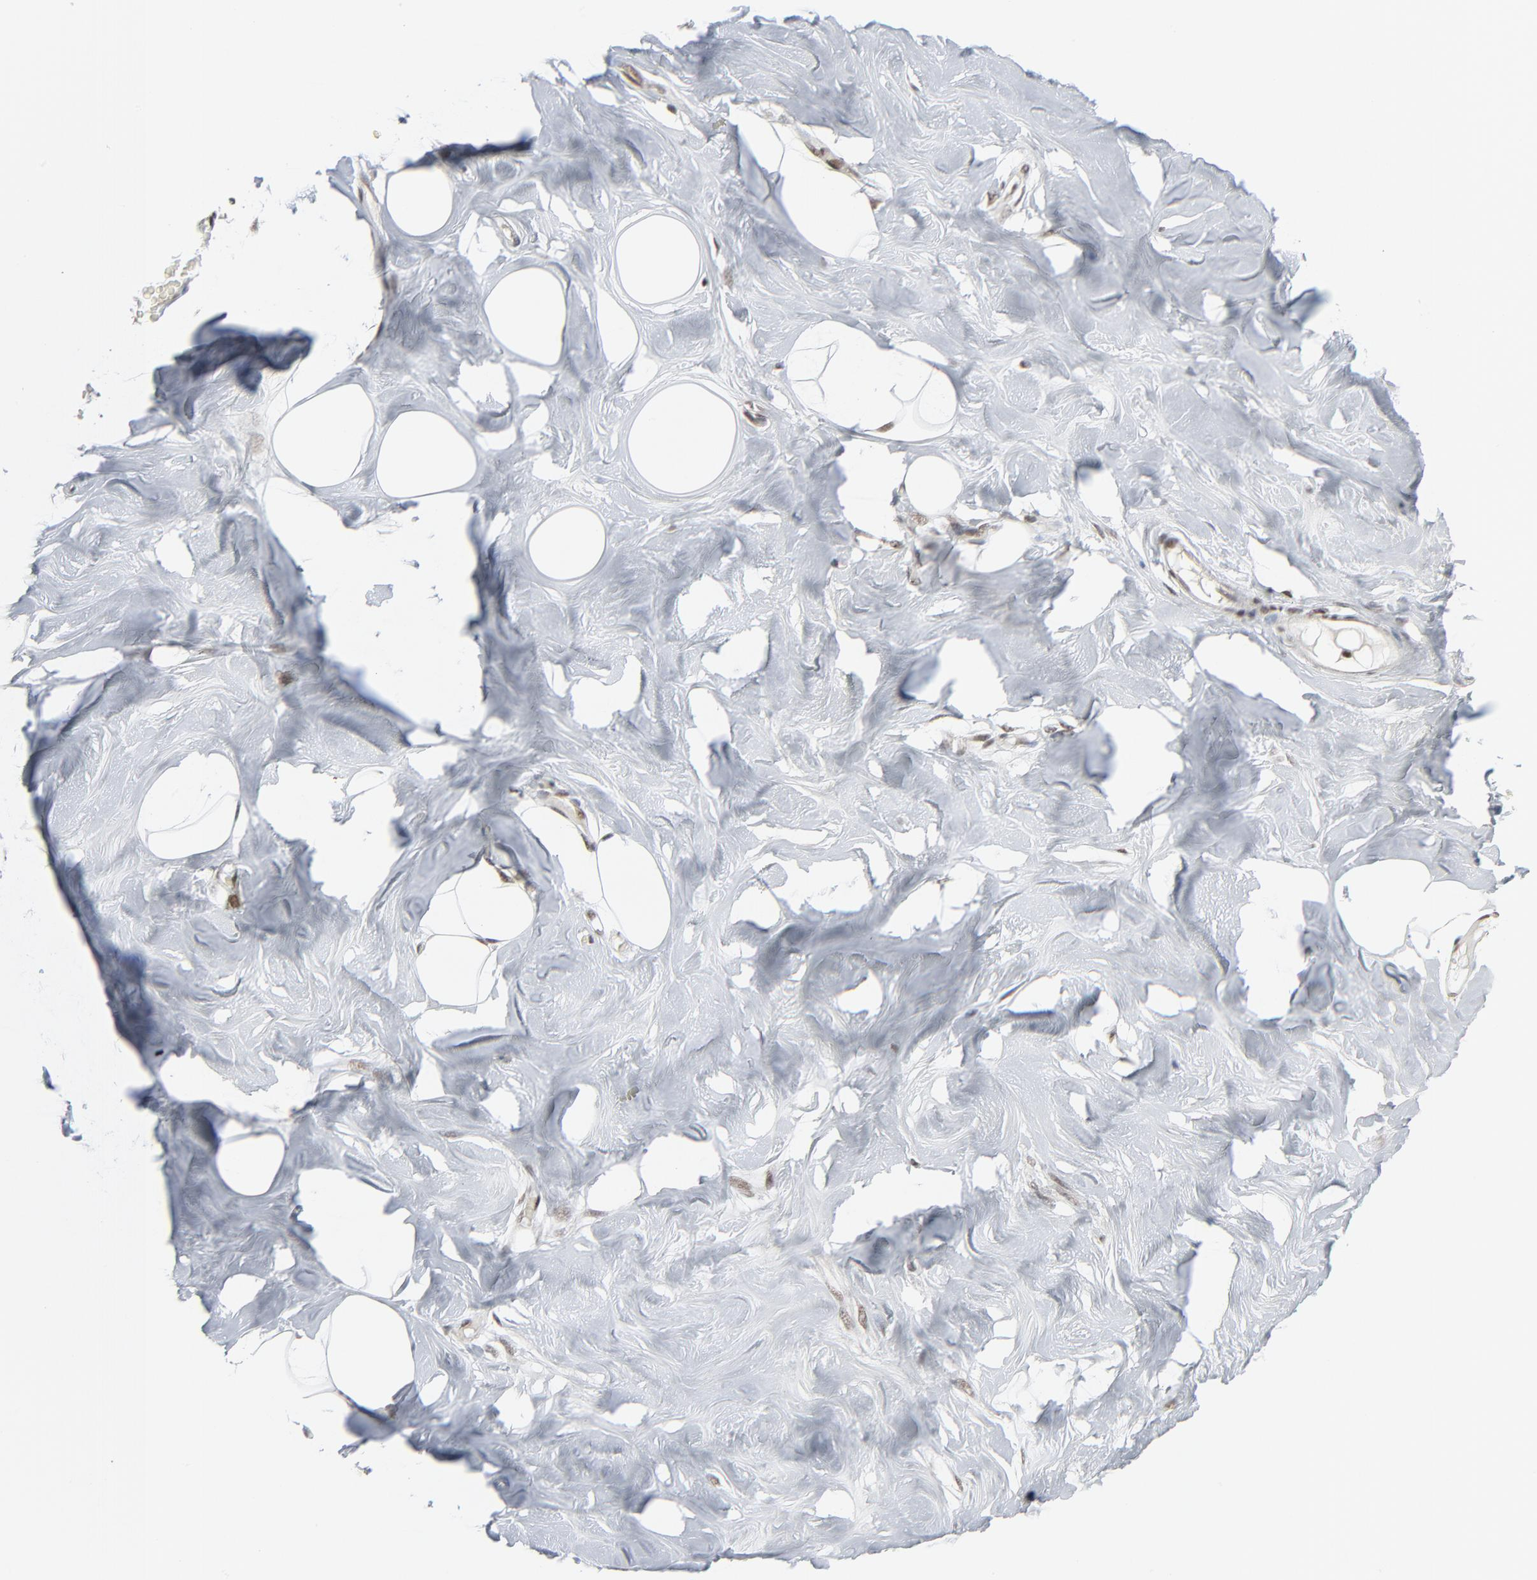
{"staining": {"intensity": "weak", "quantity": ">75%", "location": "nuclear"}, "tissue": "breast", "cell_type": "Adipocytes", "image_type": "normal", "snomed": [{"axis": "morphology", "description": "Normal tissue, NOS"}, {"axis": "topography", "description": "Breast"}, {"axis": "topography", "description": "Soft tissue"}], "caption": "Adipocytes show weak nuclear expression in about >75% of cells in benign breast. The staining was performed using DAB to visualize the protein expression in brown, while the nuclei were stained in blue with hematoxylin (Magnification: 20x).", "gene": "CUX1", "patient": {"sex": "female", "age": 25}}